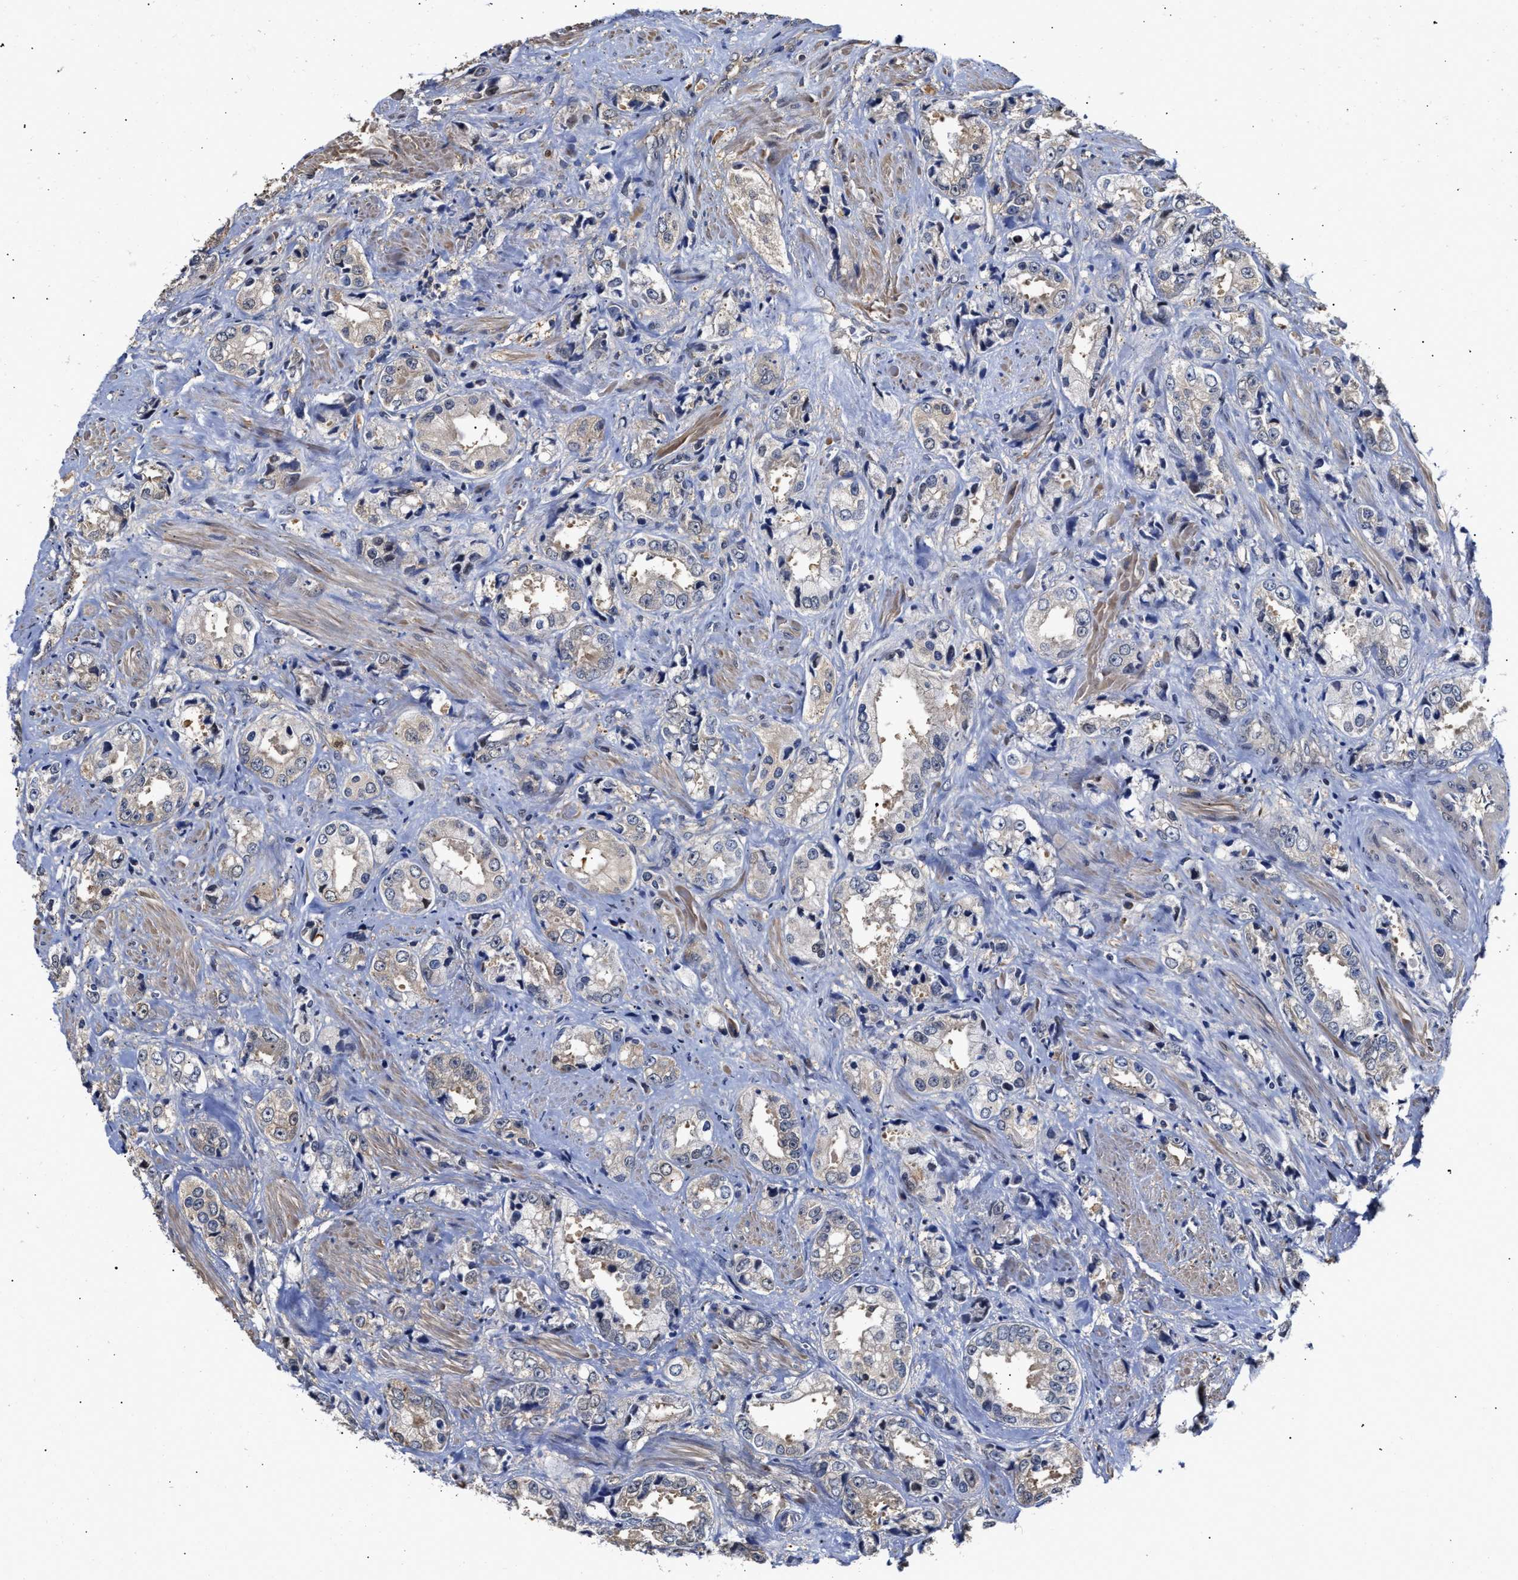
{"staining": {"intensity": "weak", "quantity": "<25%", "location": "cytoplasmic/membranous"}, "tissue": "prostate cancer", "cell_type": "Tumor cells", "image_type": "cancer", "snomed": [{"axis": "morphology", "description": "Adenocarcinoma, High grade"}, {"axis": "topography", "description": "Prostate"}], "caption": "The histopathology image demonstrates no significant positivity in tumor cells of prostate cancer.", "gene": "KLHDC1", "patient": {"sex": "male", "age": 61}}